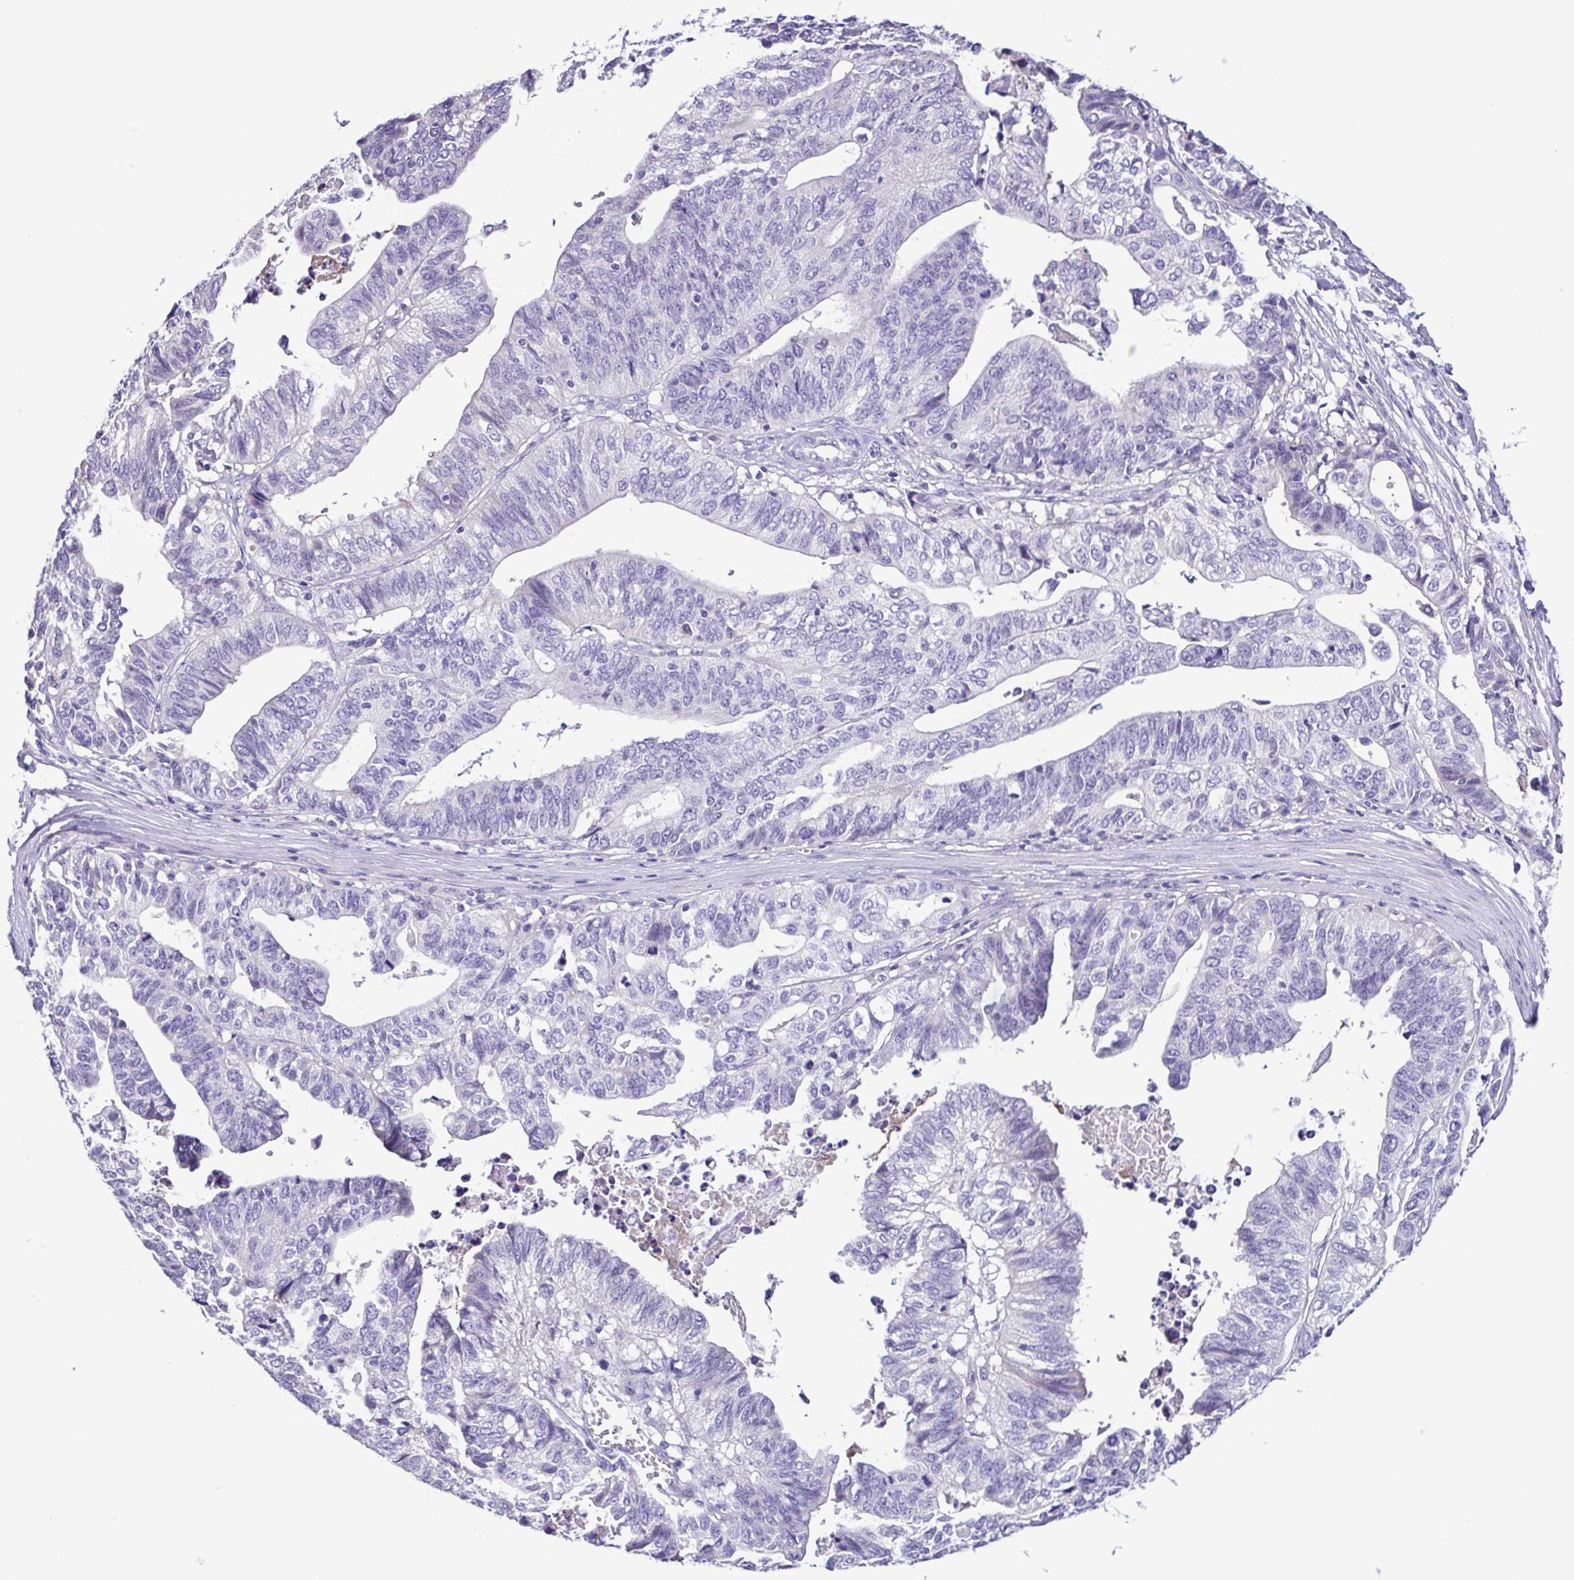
{"staining": {"intensity": "negative", "quantity": "none", "location": "none"}, "tissue": "stomach cancer", "cell_type": "Tumor cells", "image_type": "cancer", "snomed": [{"axis": "morphology", "description": "Adenocarcinoma, NOS"}, {"axis": "topography", "description": "Stomach, upper"}], "caption": "Immunohistochemistry of stomach cancer (adenocarcinoma) shows no expression in tumor cells.", "gene": "IGFL1", "patient": {"sex": "female", "age": 67}}